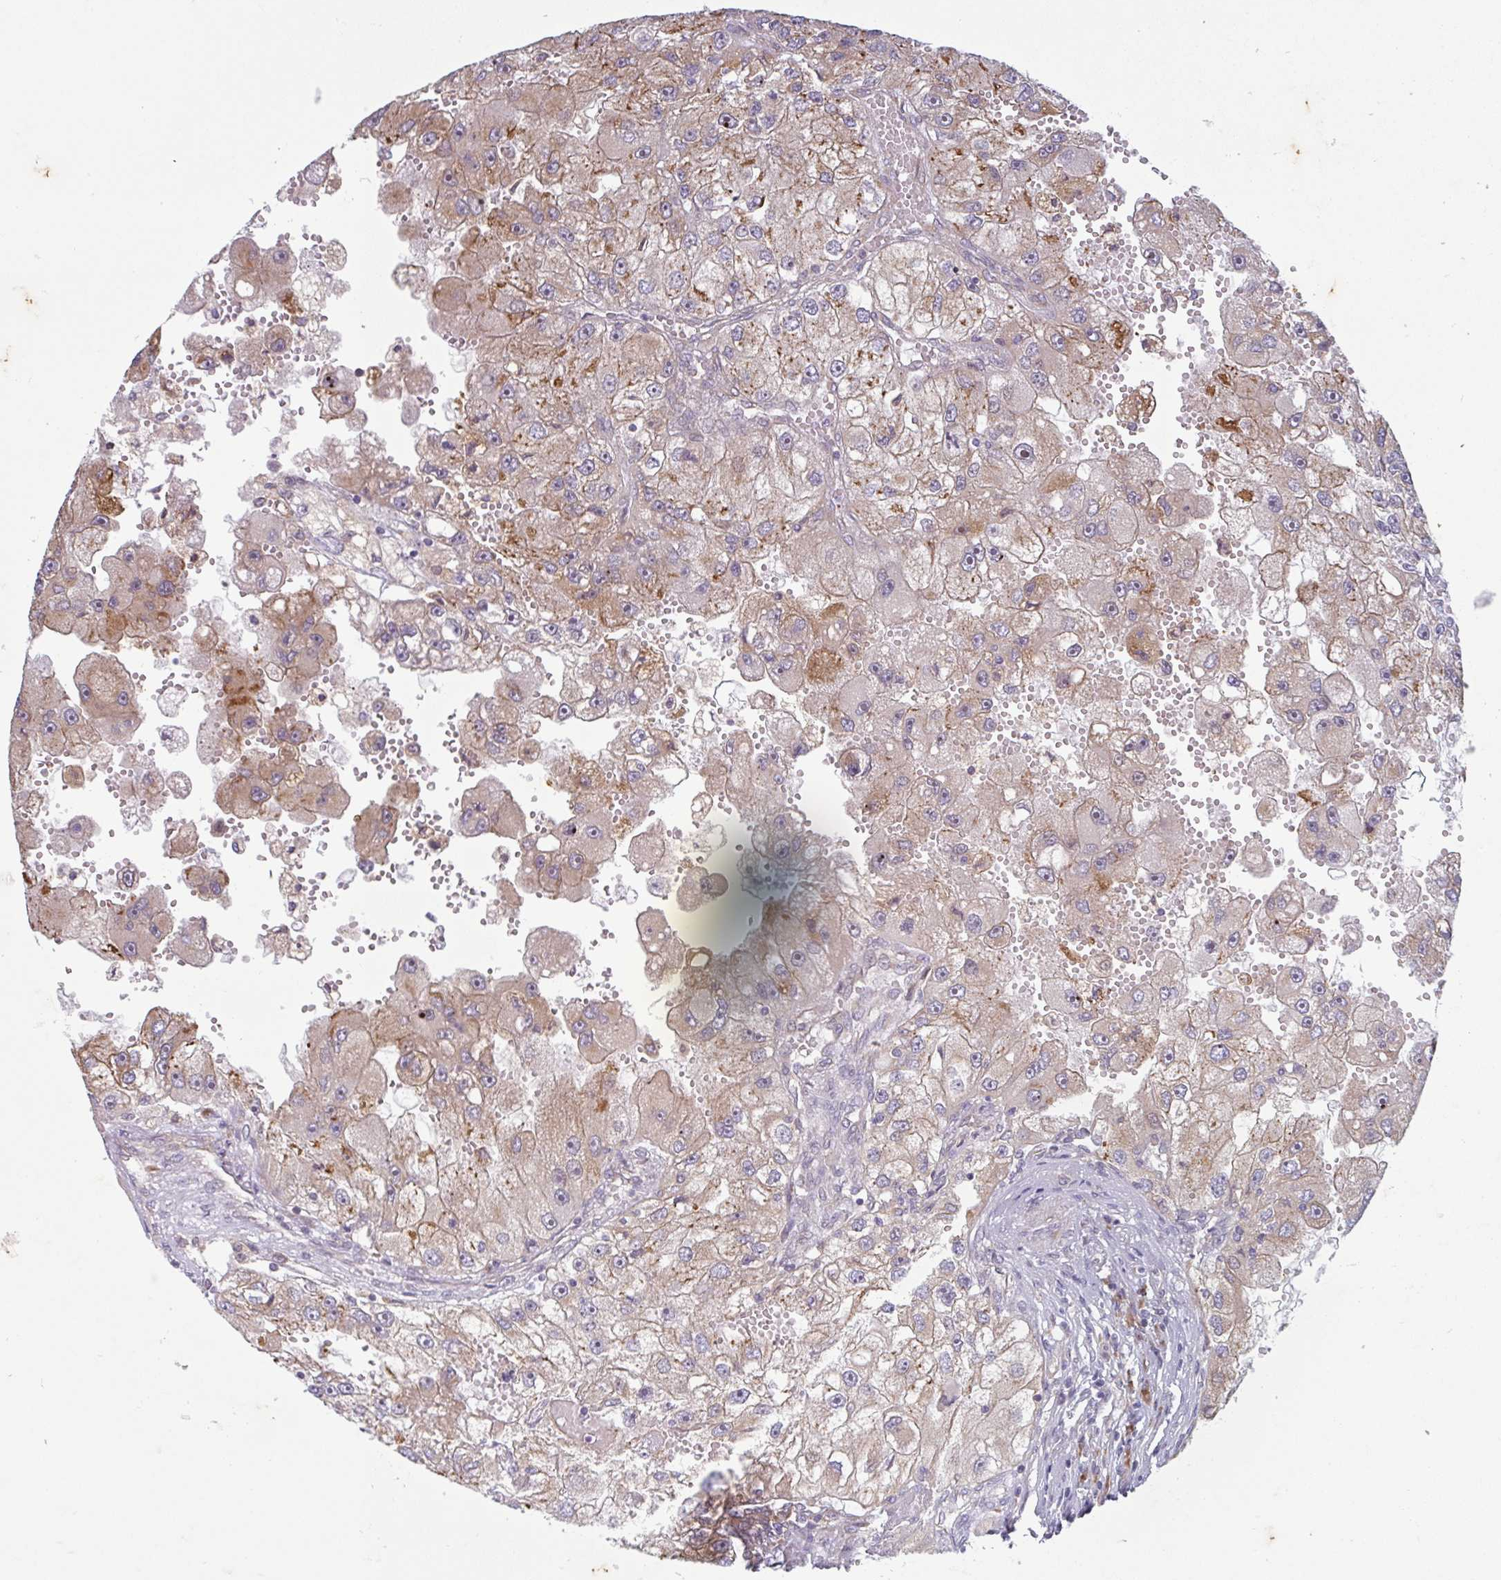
{"staining": {"intensity": "moderate", "quantity": "25%-75%", "location": "cytoplasmic/membranous"}, "tissue": "renal cancer", "cell_type": "Tumor cells", "image_type": "cancer", "snomed": [{"axis": "morphology", "description": "Adenocarcinoma, NOS"}, {"axis": "topography", "description": "Kidney"}], "caption": "A high-resolution micrograph shows IHC staining of renal cancer (adenocarcinoma), which exhibits moderate cytoplasmic/membranous positivity in about 25%-75% of tumor cells. Nuclei are stained in blue.", "gene": "RIT1", "patient": {"sex": "male", "age": 63}}